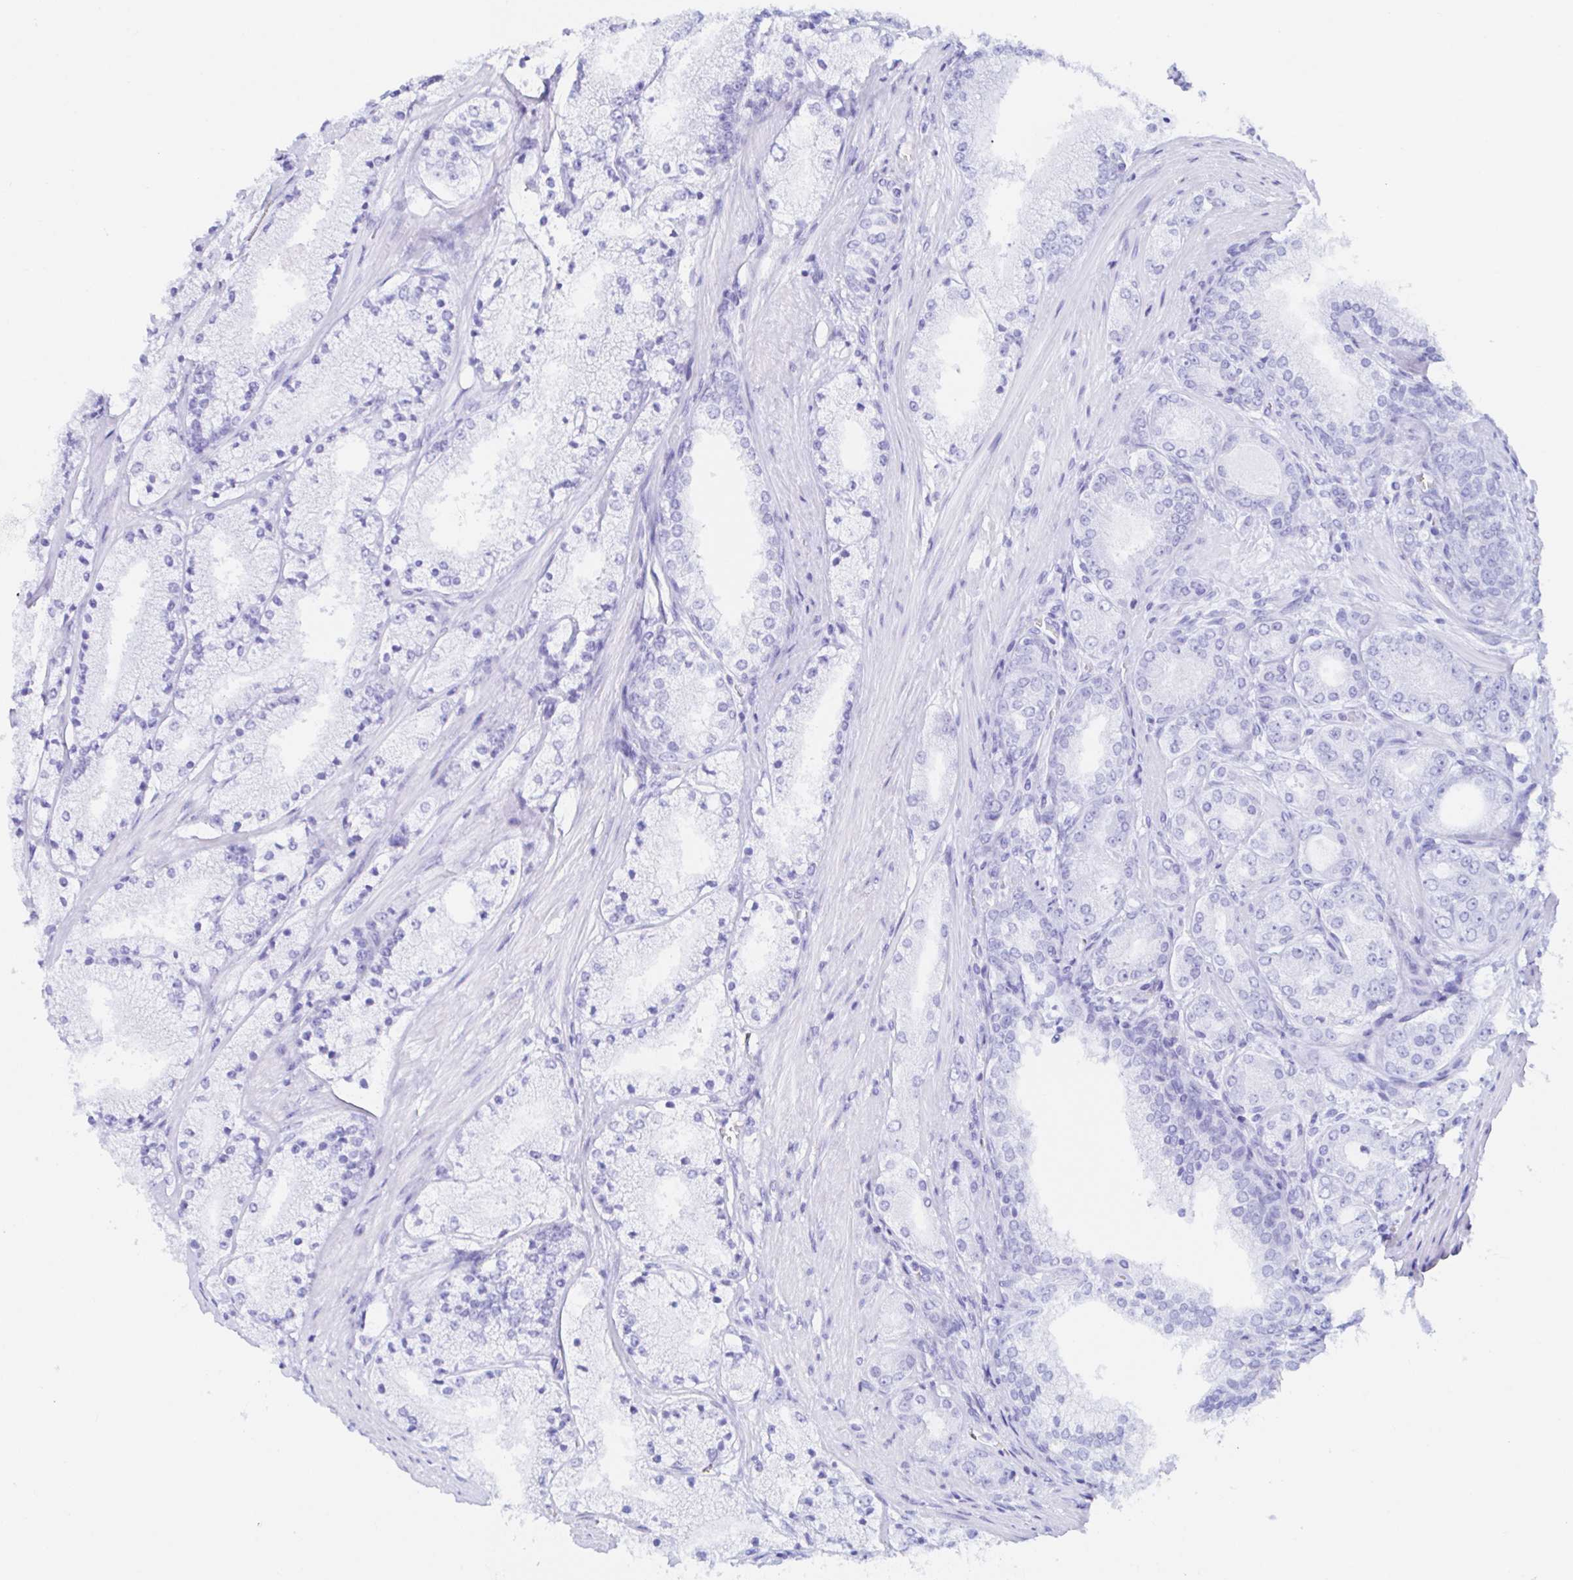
{"staining": {"intensity": "negative", "quantity": "none", "location": "none"}, "tissue": "prostate cancer", "cell_type": "Tumor cells", "image_type": "cancer", "snomed": [{"axis": "morphology", "description": "Adenocarcinoma, High grade"}, {"axis": "topography", "description": "Prostate"}], "caption": "Prostate high-grade adenocarcinoma stained for a protein using immunohistochemistry reveals no expression tumor cells.", "gene": "SAA4", "patient": {"sex": "male", "age": 63}}